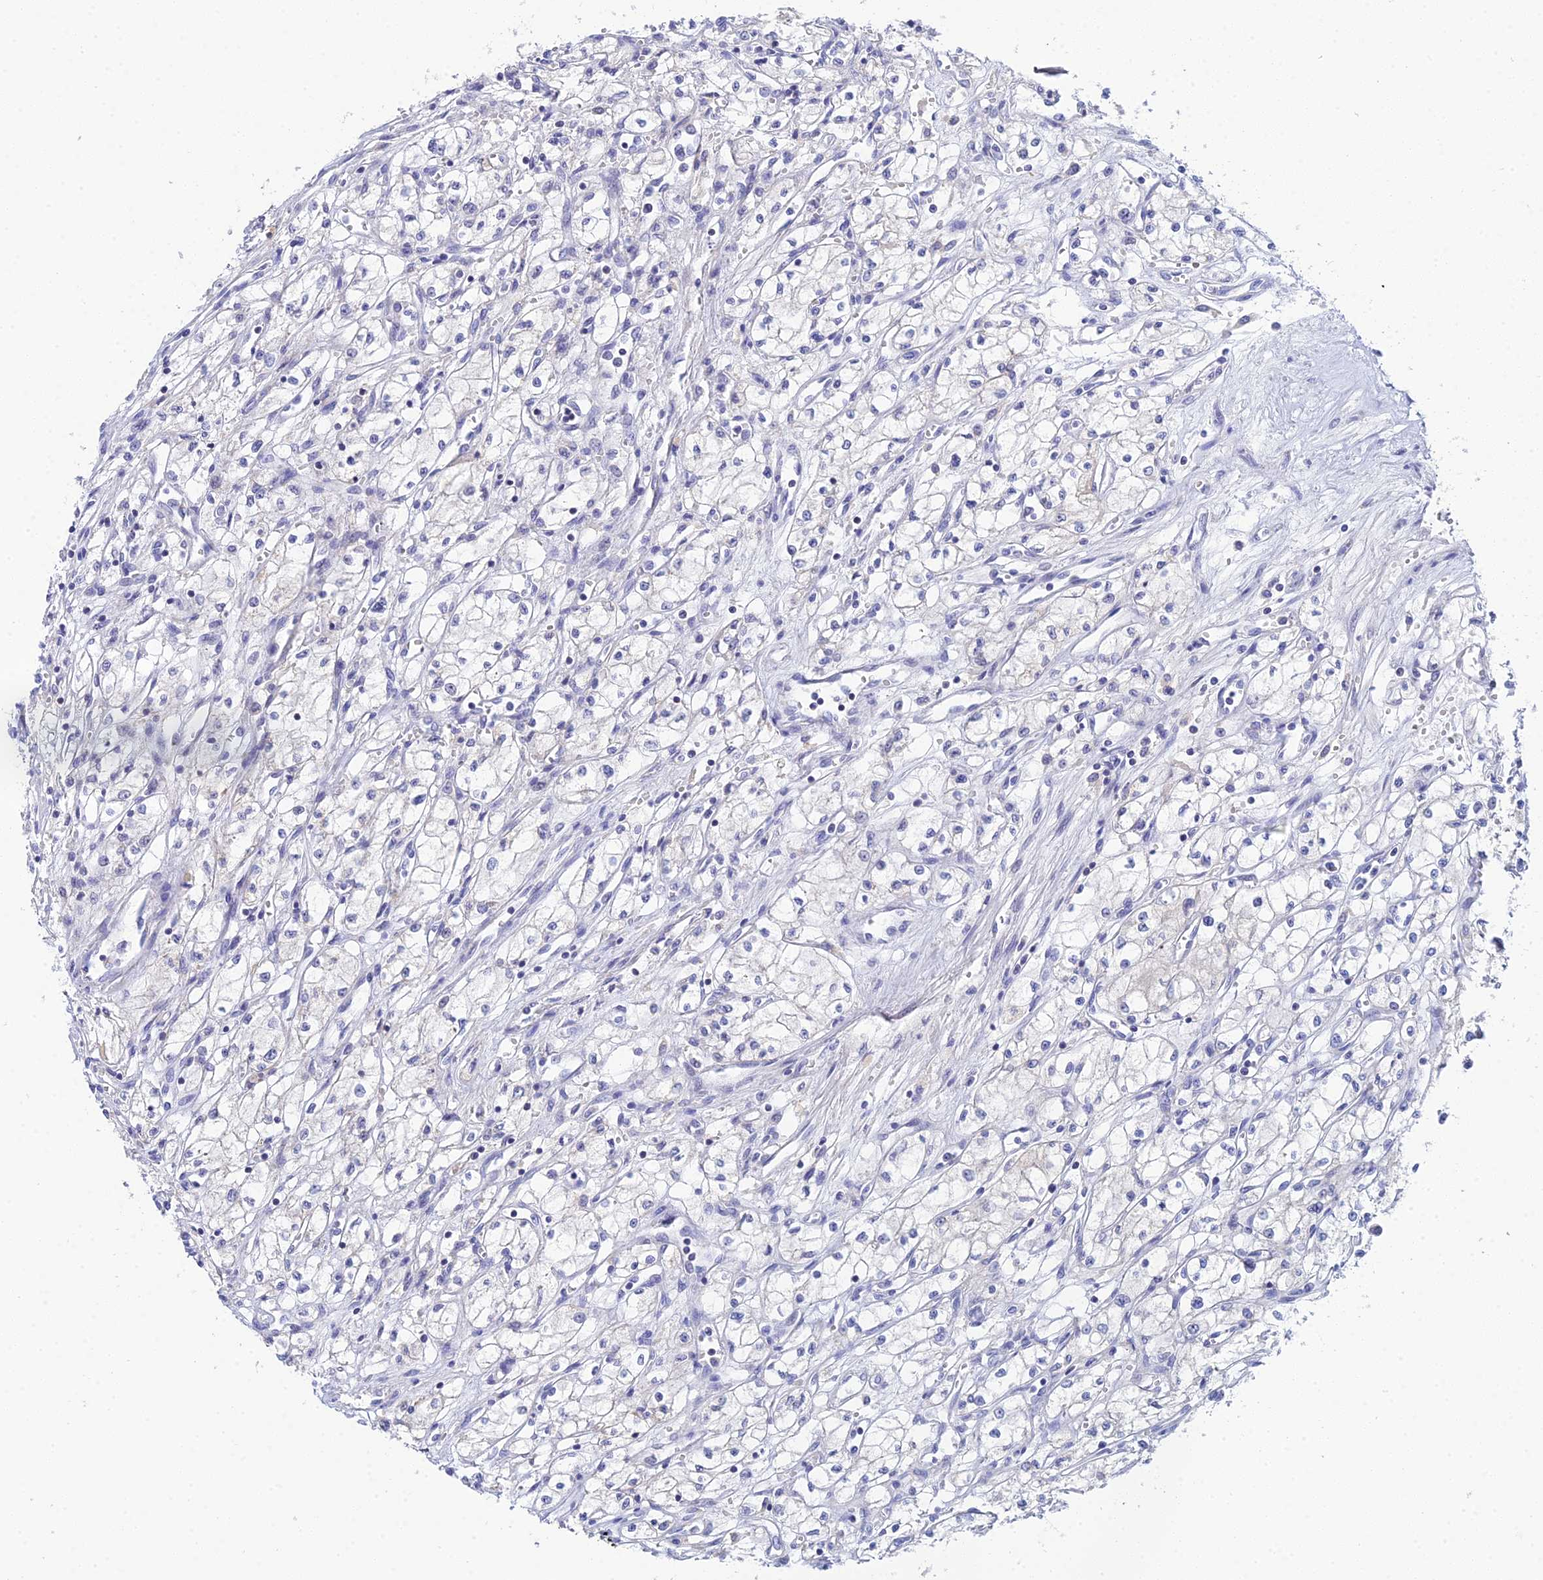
{"staining": {"intensity": "negative", "quantity": "none", "location": "none"}, "tissue": "renal cancer", "cell_type": "Tumor cells", "image_type": "cancer", "snomed": [{"axis": "morphology", "description": "Adenocarcinoma, NOS"}, {"axis": "topography", "description": "Kidney"}], "caption": "Protein analysis of adenocarcinoma (renal) displays no significant staining in tumor cells.", "gene": "PLPP4", "patient": {"sex": "male", "age": 59}}